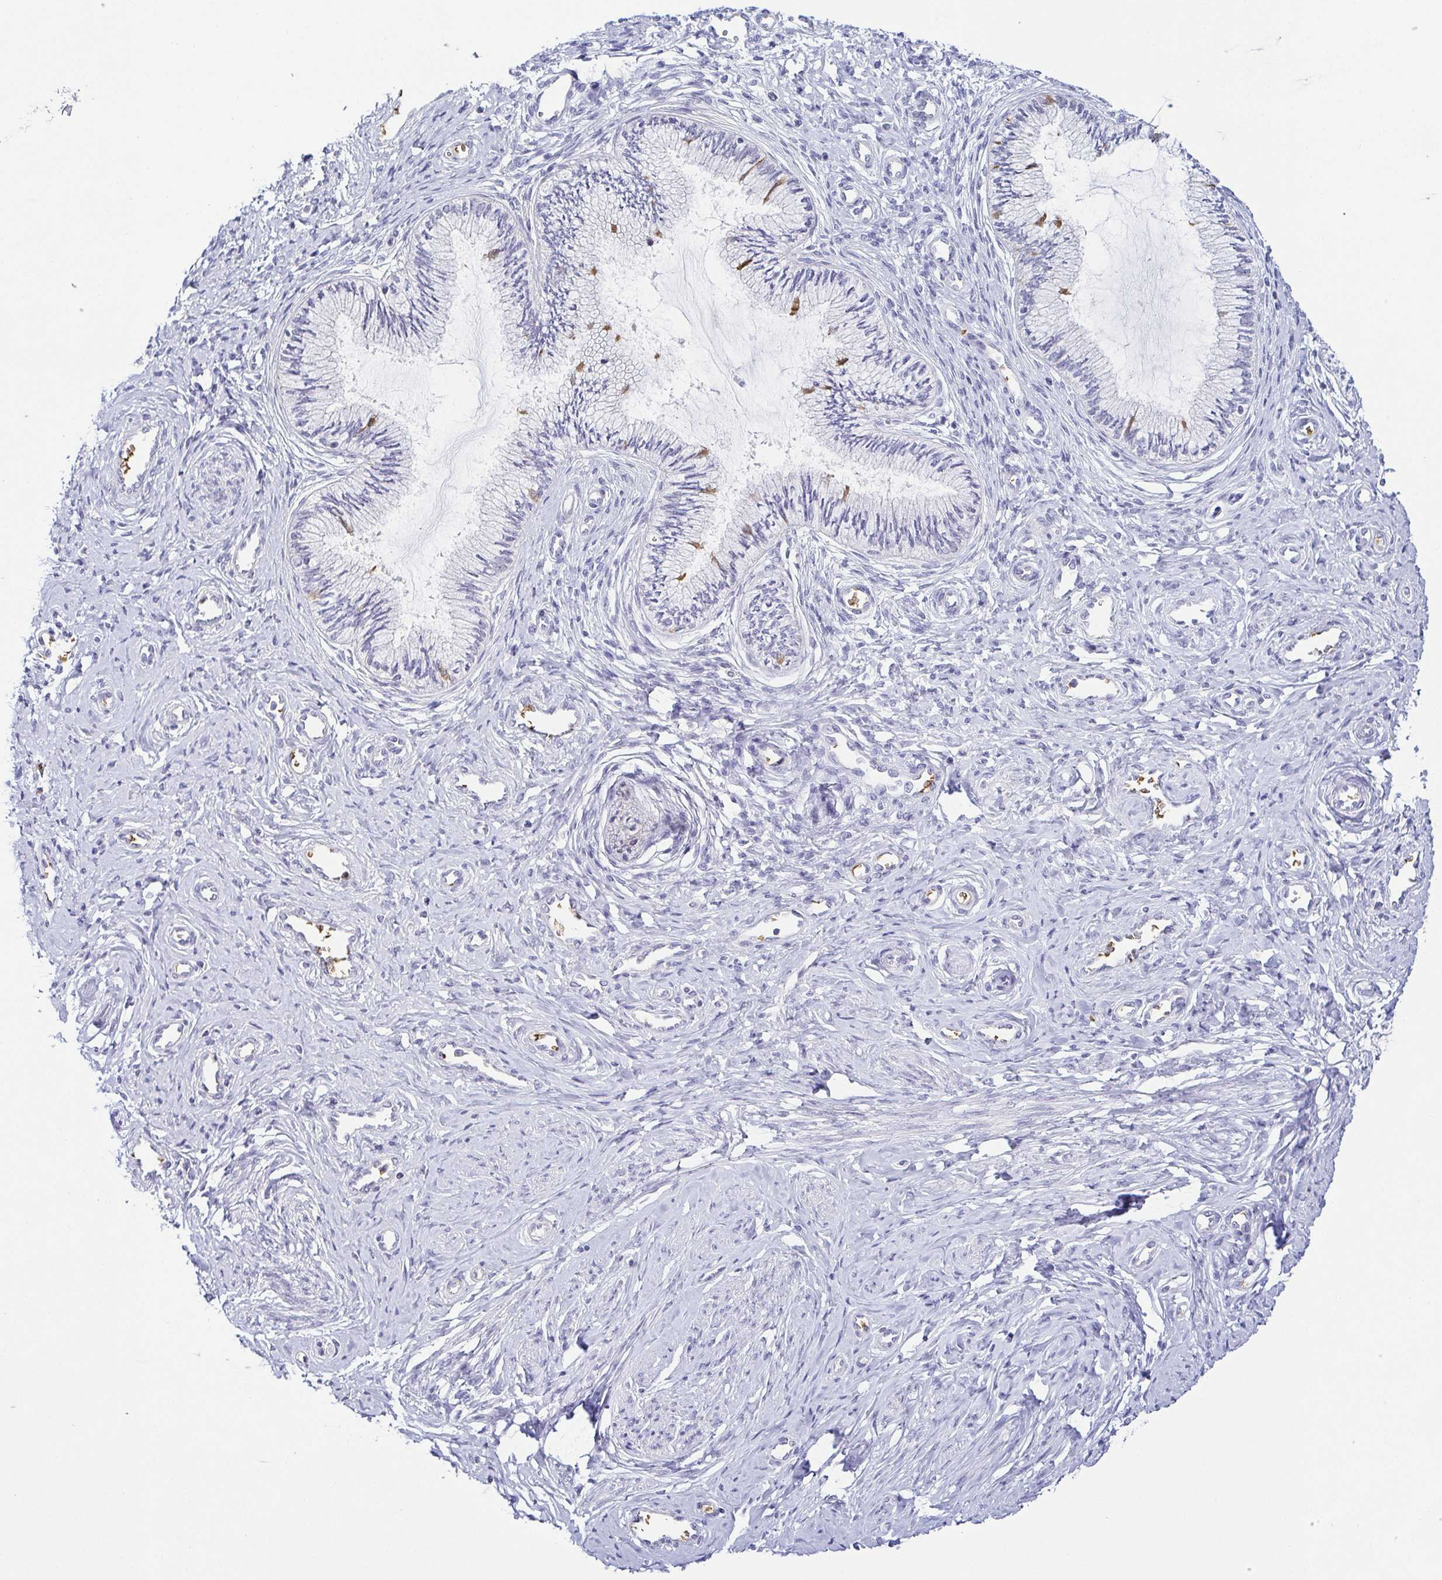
{"staining": {"intensity": "negative", "quantity": "none", "location": "none"}, "tissue": "cervix", "cell_type": "Glandular cells", "image_type": "normal", "snomed": [{"axis": "morphology", "description": "Normal tissue, NOS"}, {"axis": "topography", "description": "Cervix"}], "caption": "A micrograph of human cervix is negative for staining in glandular cells. (DAB immunohistochemistry (IHC) visualized using brightfield microscopy, high magnification).", "gene": "FAM162B", "patient": {"sex": "female", "age": 24}}